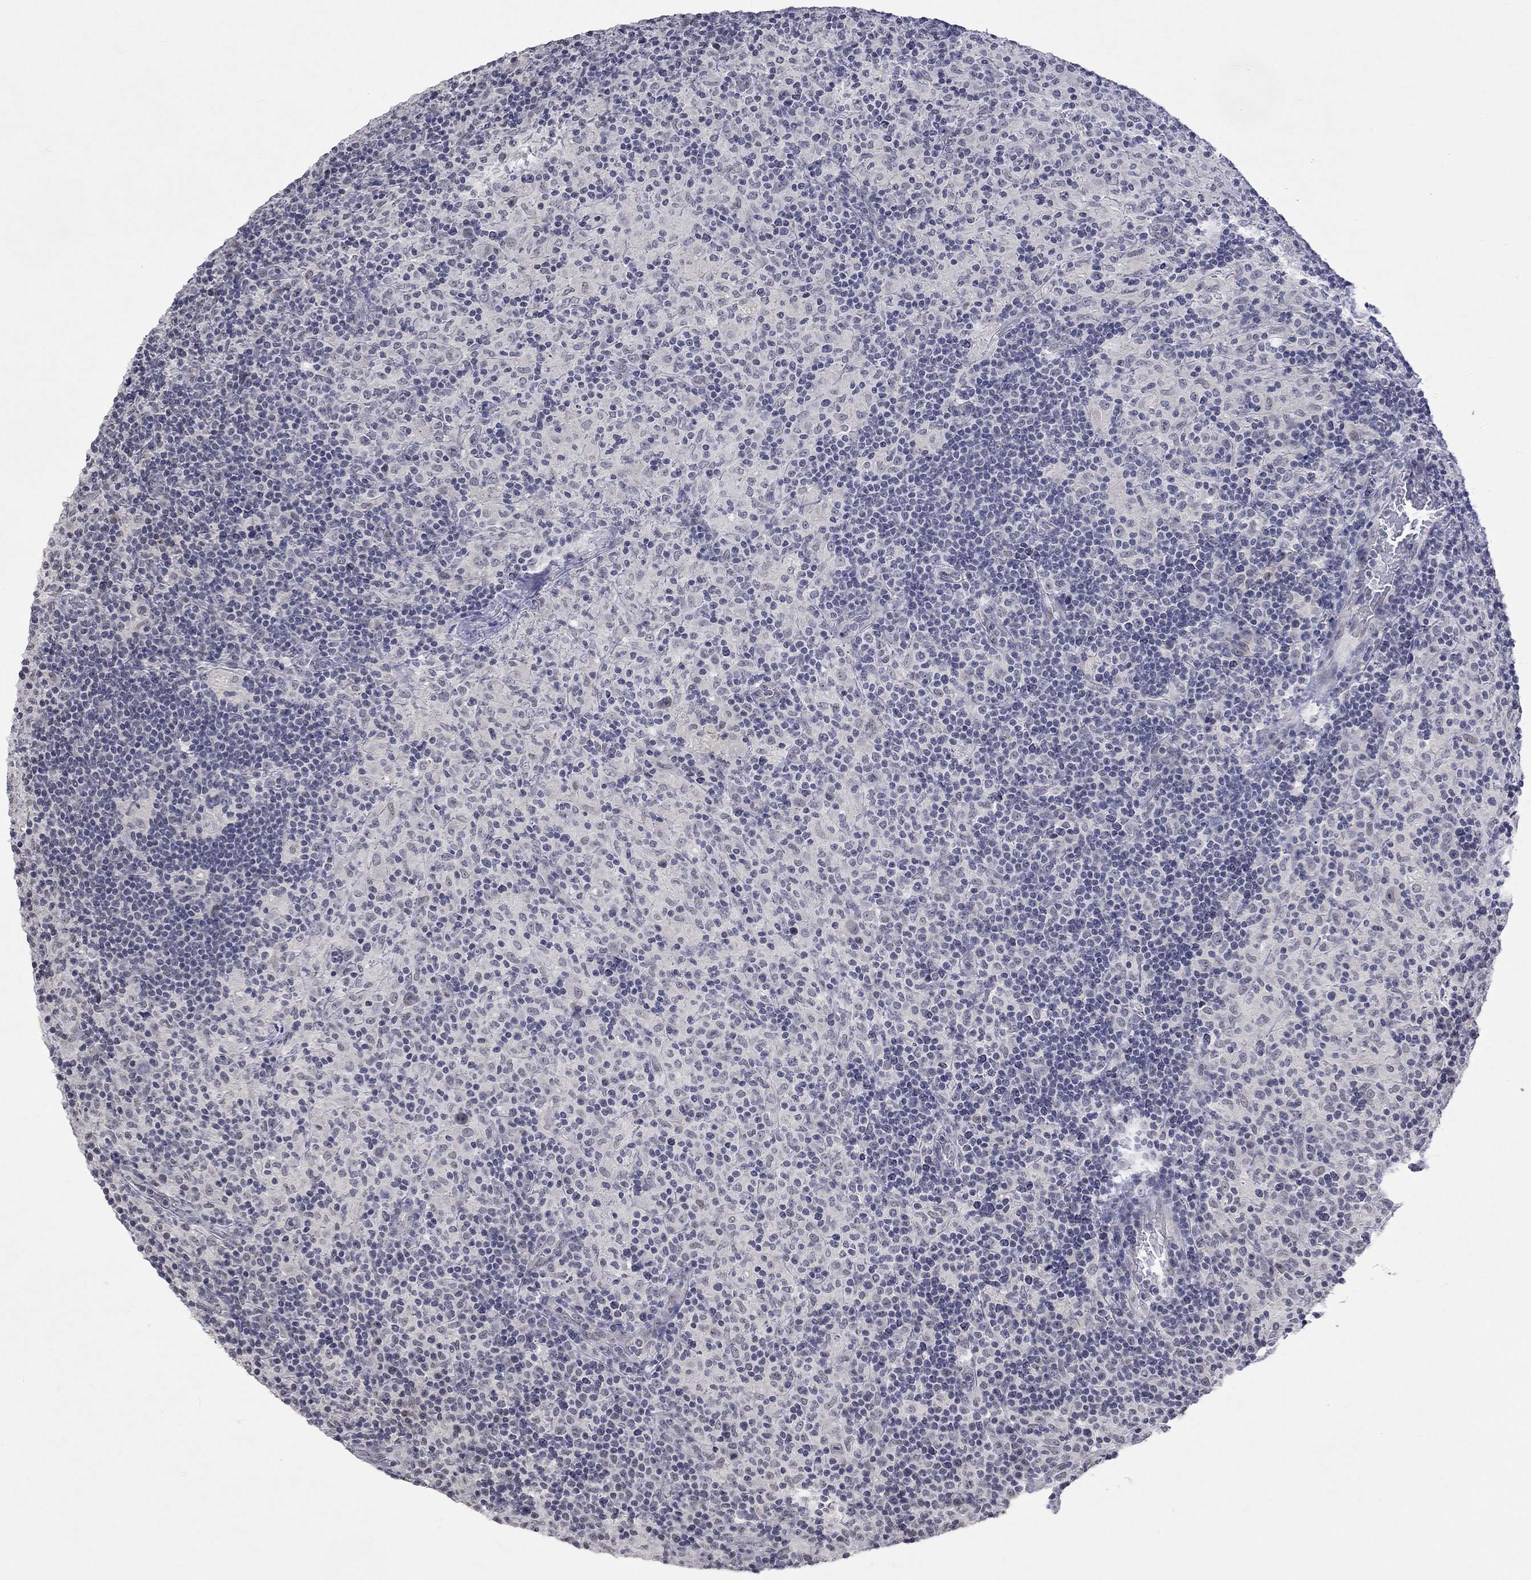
{"staining": {"intensity": "negative", "quantity": "none", "location": "none"}, "tissue": "lymphoma", "cell_type": "Tumor cells", "image_type": "cancer", "snomed": [{"axis": "morphology", "description": "Hodgkin's disease, NOS"}, {"axis": "topography", "description": "Lymph node"}], "caption": "IHC of human lymphoma shows no expression in tumor cells. (Immunohistochemistry (ihc), brightfield microscopy, high magnification).", "gene": "TMEM143", "patient": {"sex": "male", "age": 70}}